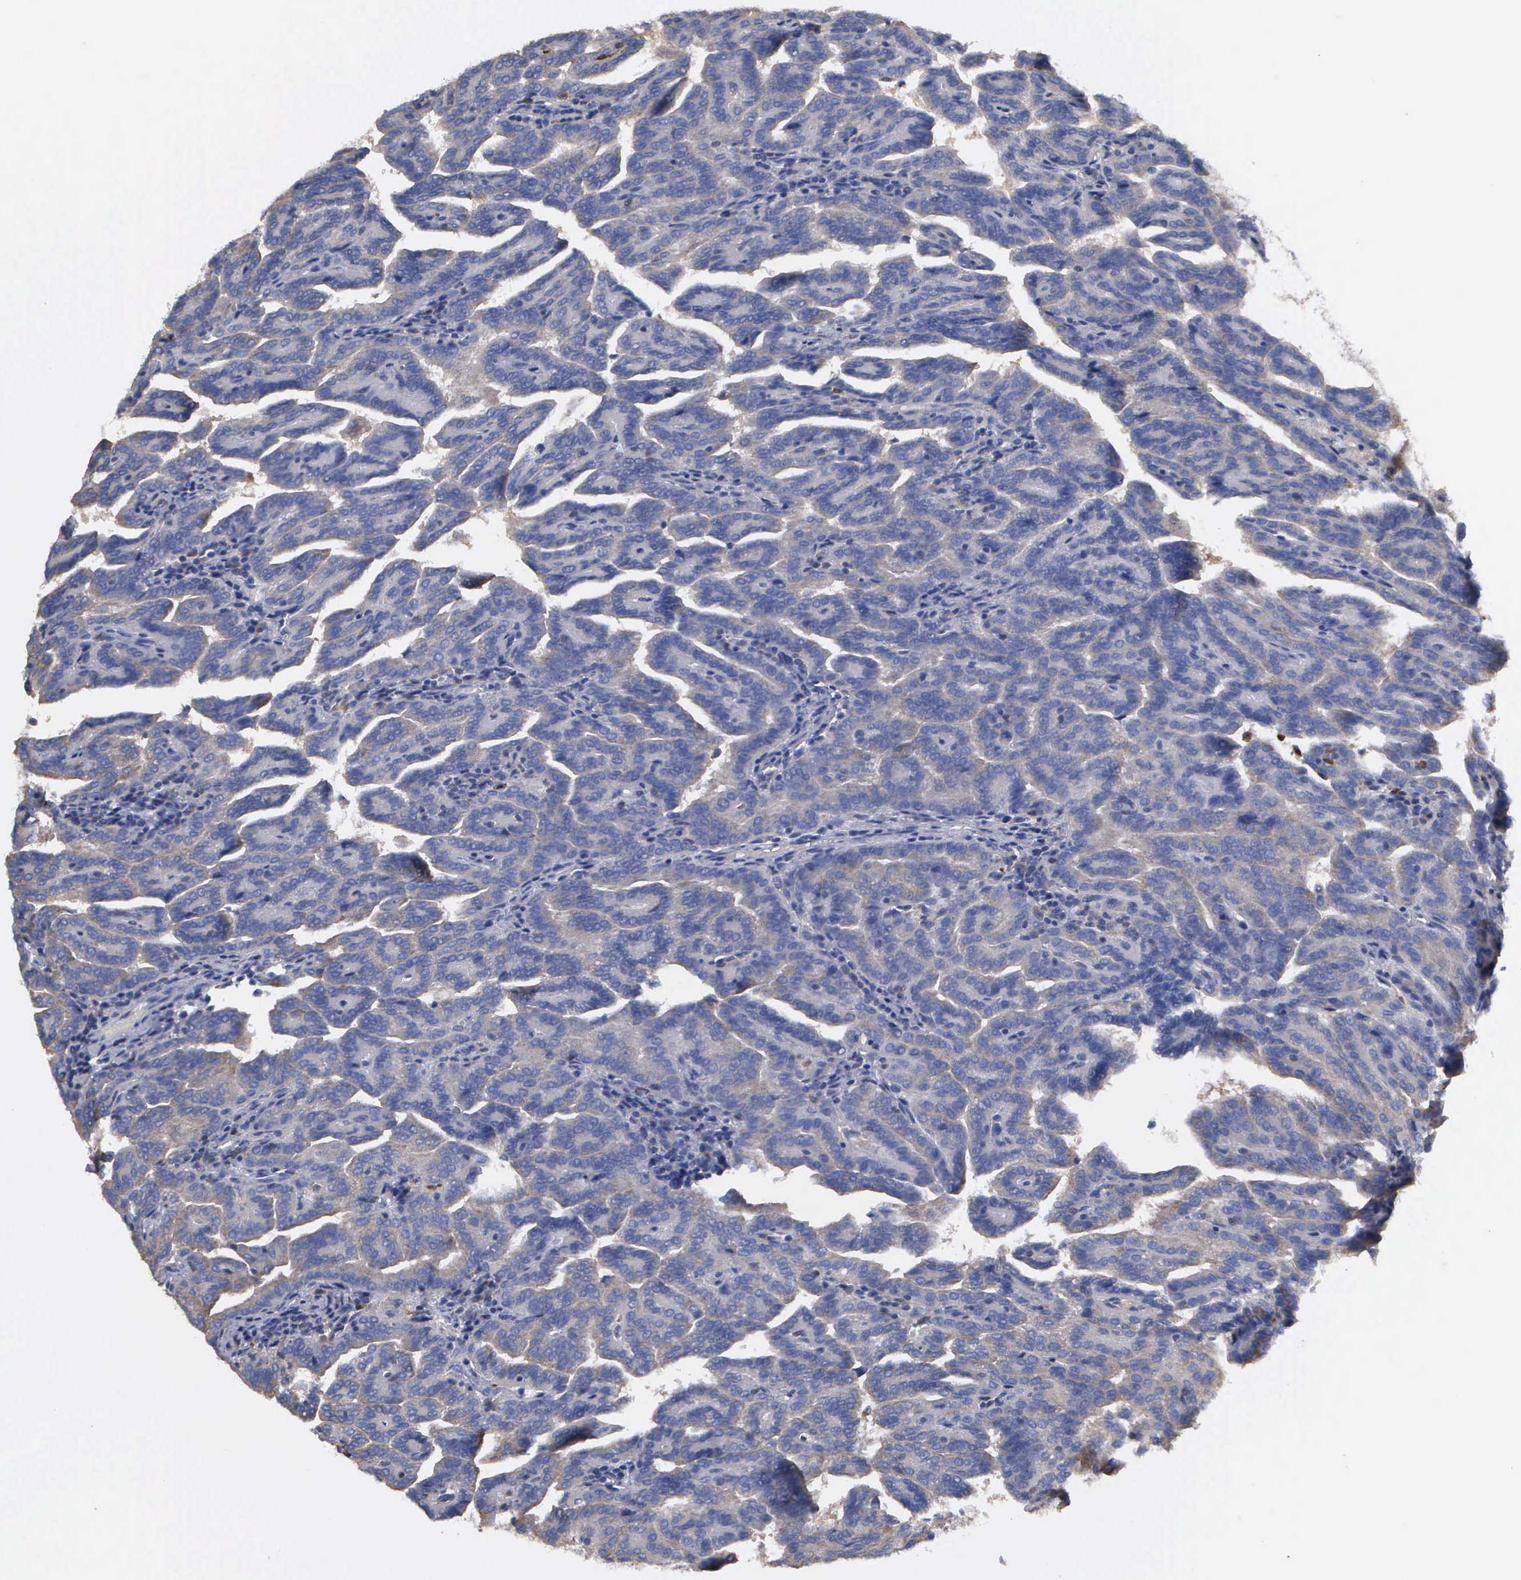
{"staining": {"intensity": "negative", "quantity": "none", "location": "none"}, "tissue": "renal cancer", "cell_type": "Tumor cells", "image_type": "cancer", "snomed": [{"axis": "morphology", "description": "Adenocarcinoma, NOS"}, {"axis": "topography", "description": "Kidney"}], "caption": "An image of human renal cancer (adenocarcinoma) is negative for staining in tumor cells.", "gene": "G6PD", "patient": {"sex": "male", "age": 61}}